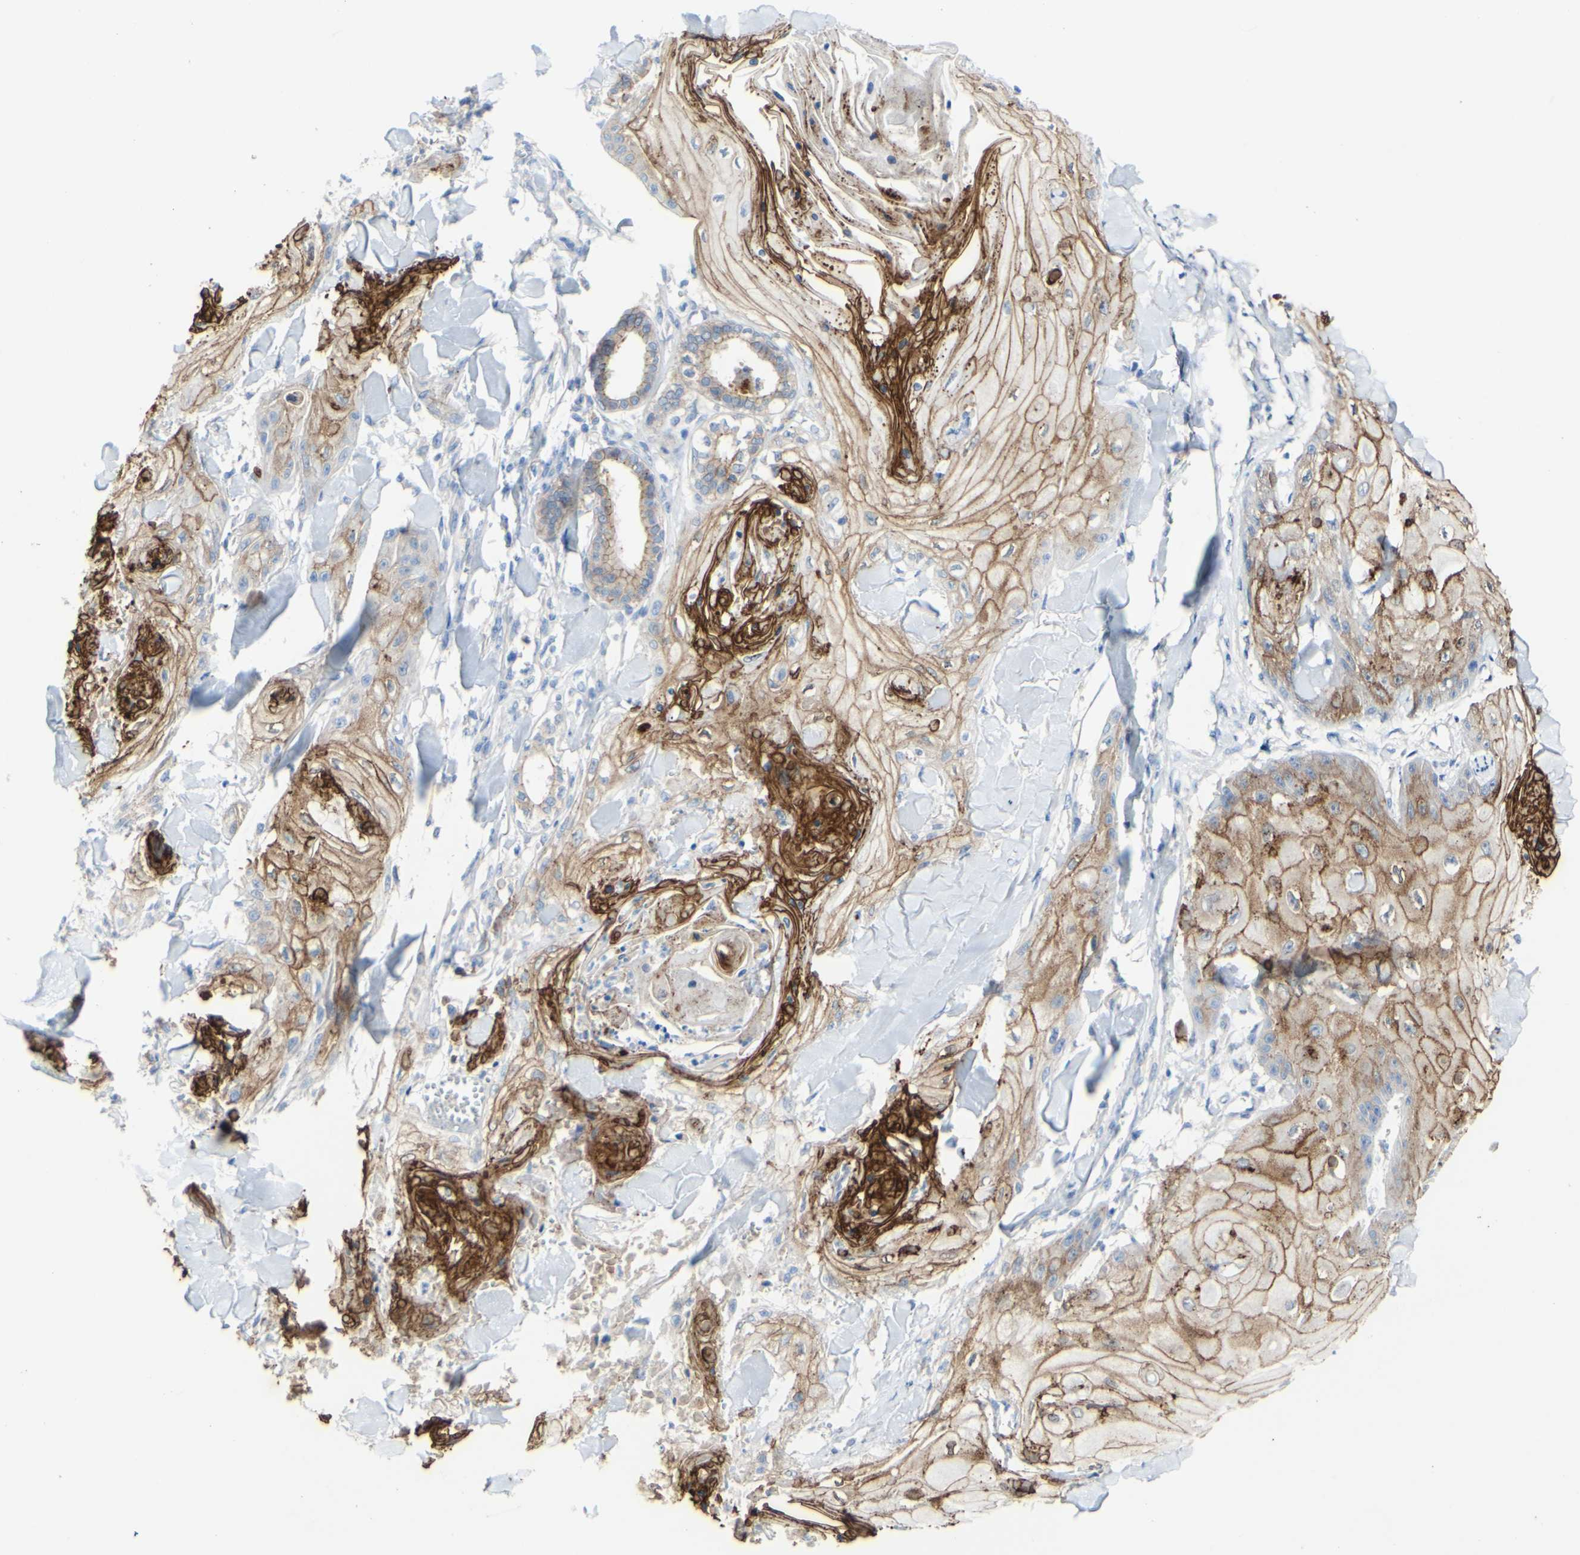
{"staining": {"intensity": "moderate", "quantity": ">75%", "location": "cytoplasmic/membranous"}, "tissue": "skin cancer", "cell_type": "Tumor cells", "image_type": "cancer", "snomed": [{"axis": "morphology", "description": "Squamous cell carcinoma, NOS"}, {"axis": "topography", "description": "Skin"}], "caption": "Immunohistochemistry (DAB) staining of human skin squamous cell carcinoma shows moderate cytoplasmic/membranous protein positivity in about >75% of tumor cells.", "gene": "DSC2", "patient": {"sex": "male", "age": 74}}